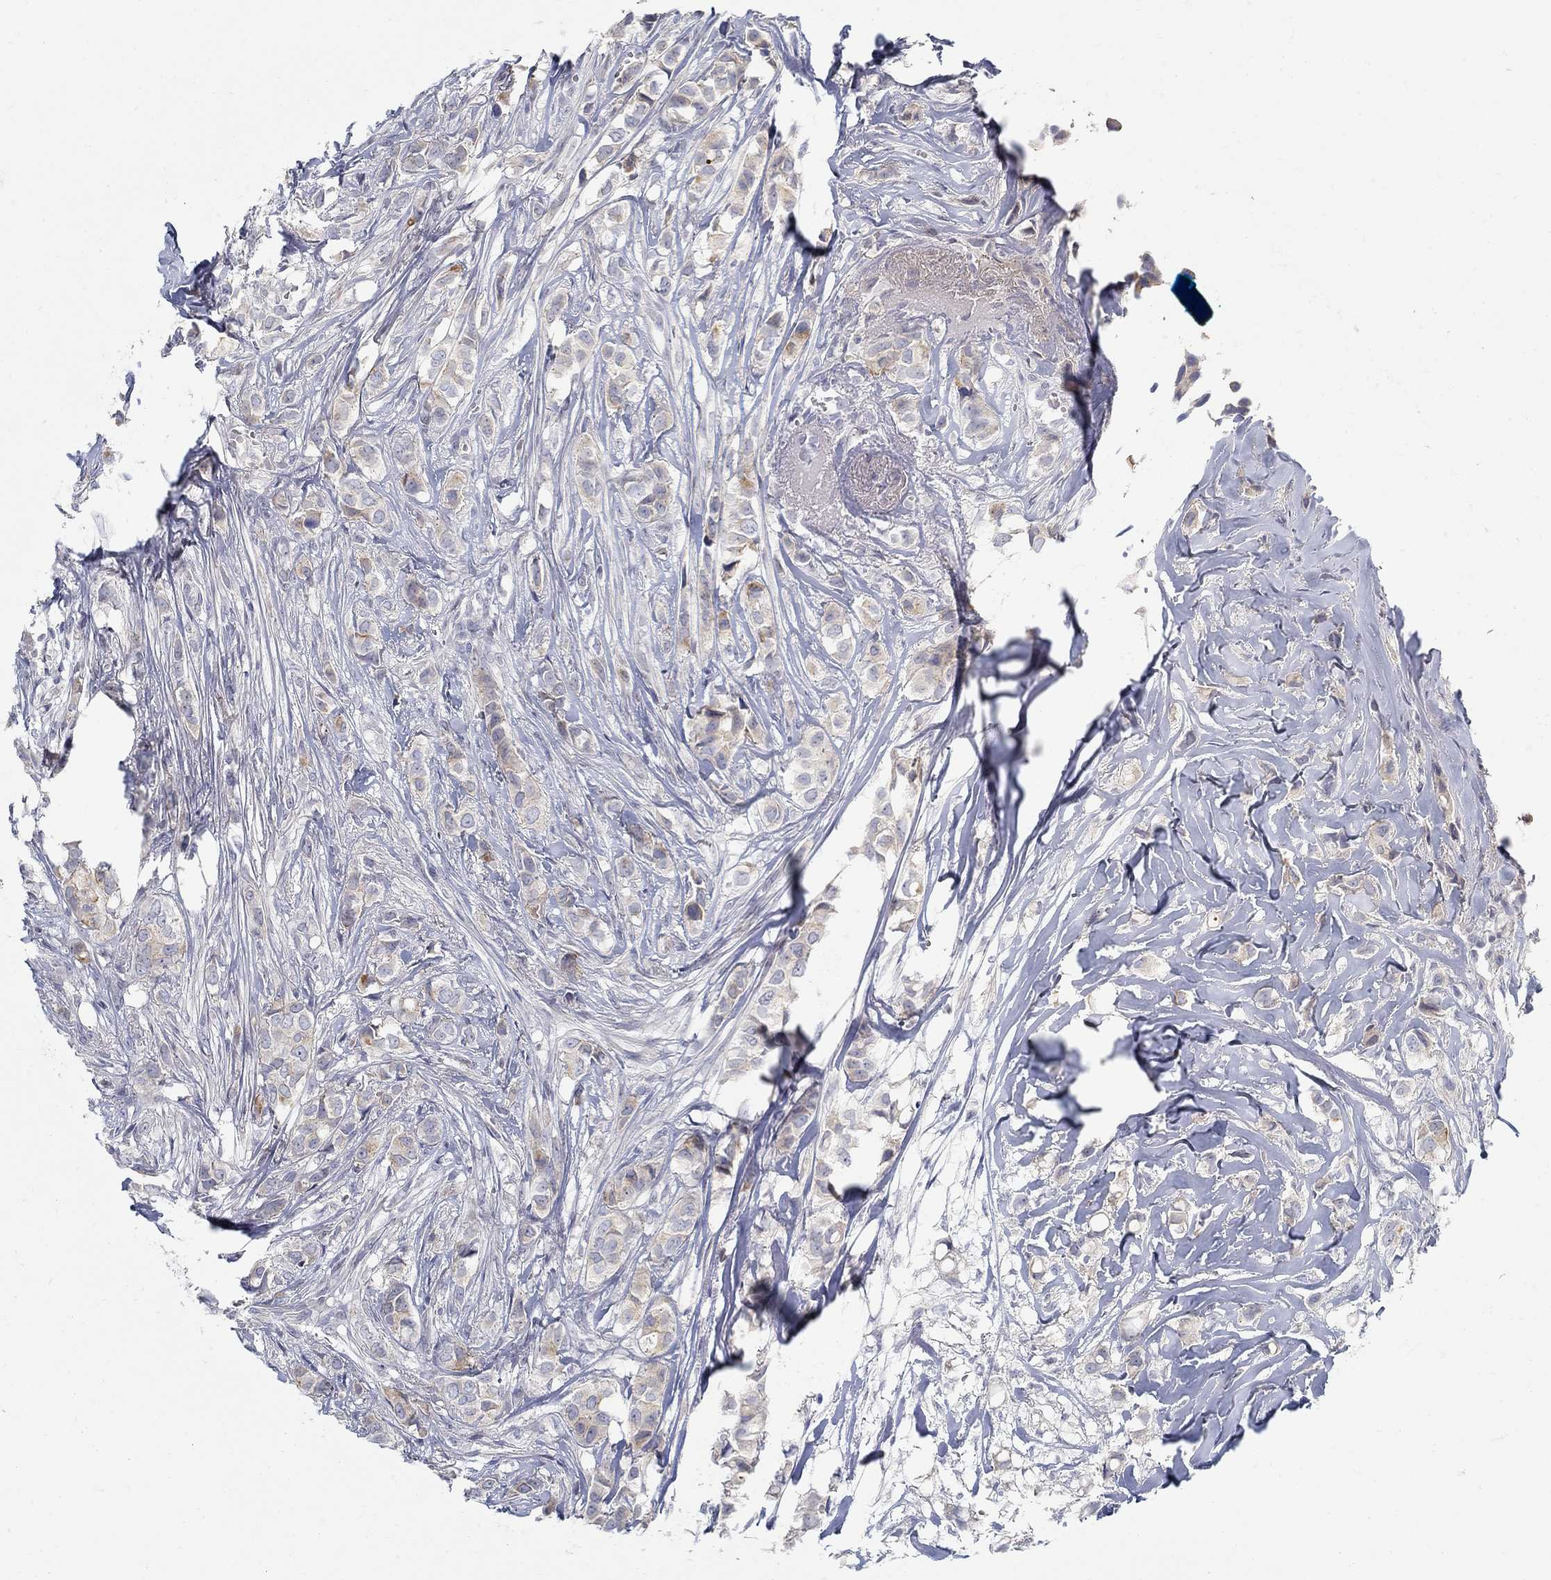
{"staining": {"intensity": "strong", "quantity": "<25%", "location": "cytoplasmic/membranous"}, "tissue": "breast cancer", "cell_type": "Tumor cells", "image_type": "cancer", "snomed": [{"axis": "morphology", "description": "Duct carcinoma"}, {"axis": "topography", "description": "Breast"}], "caption": "The micrograph exhibits a brown stain indicating the presence of a protein in the cytoplasmic/membranous of tumor cells in breast cancer (invasive ductal carcinoma).", "gene": "ANO7", "patient": {"sex": "female", "age": 85}}